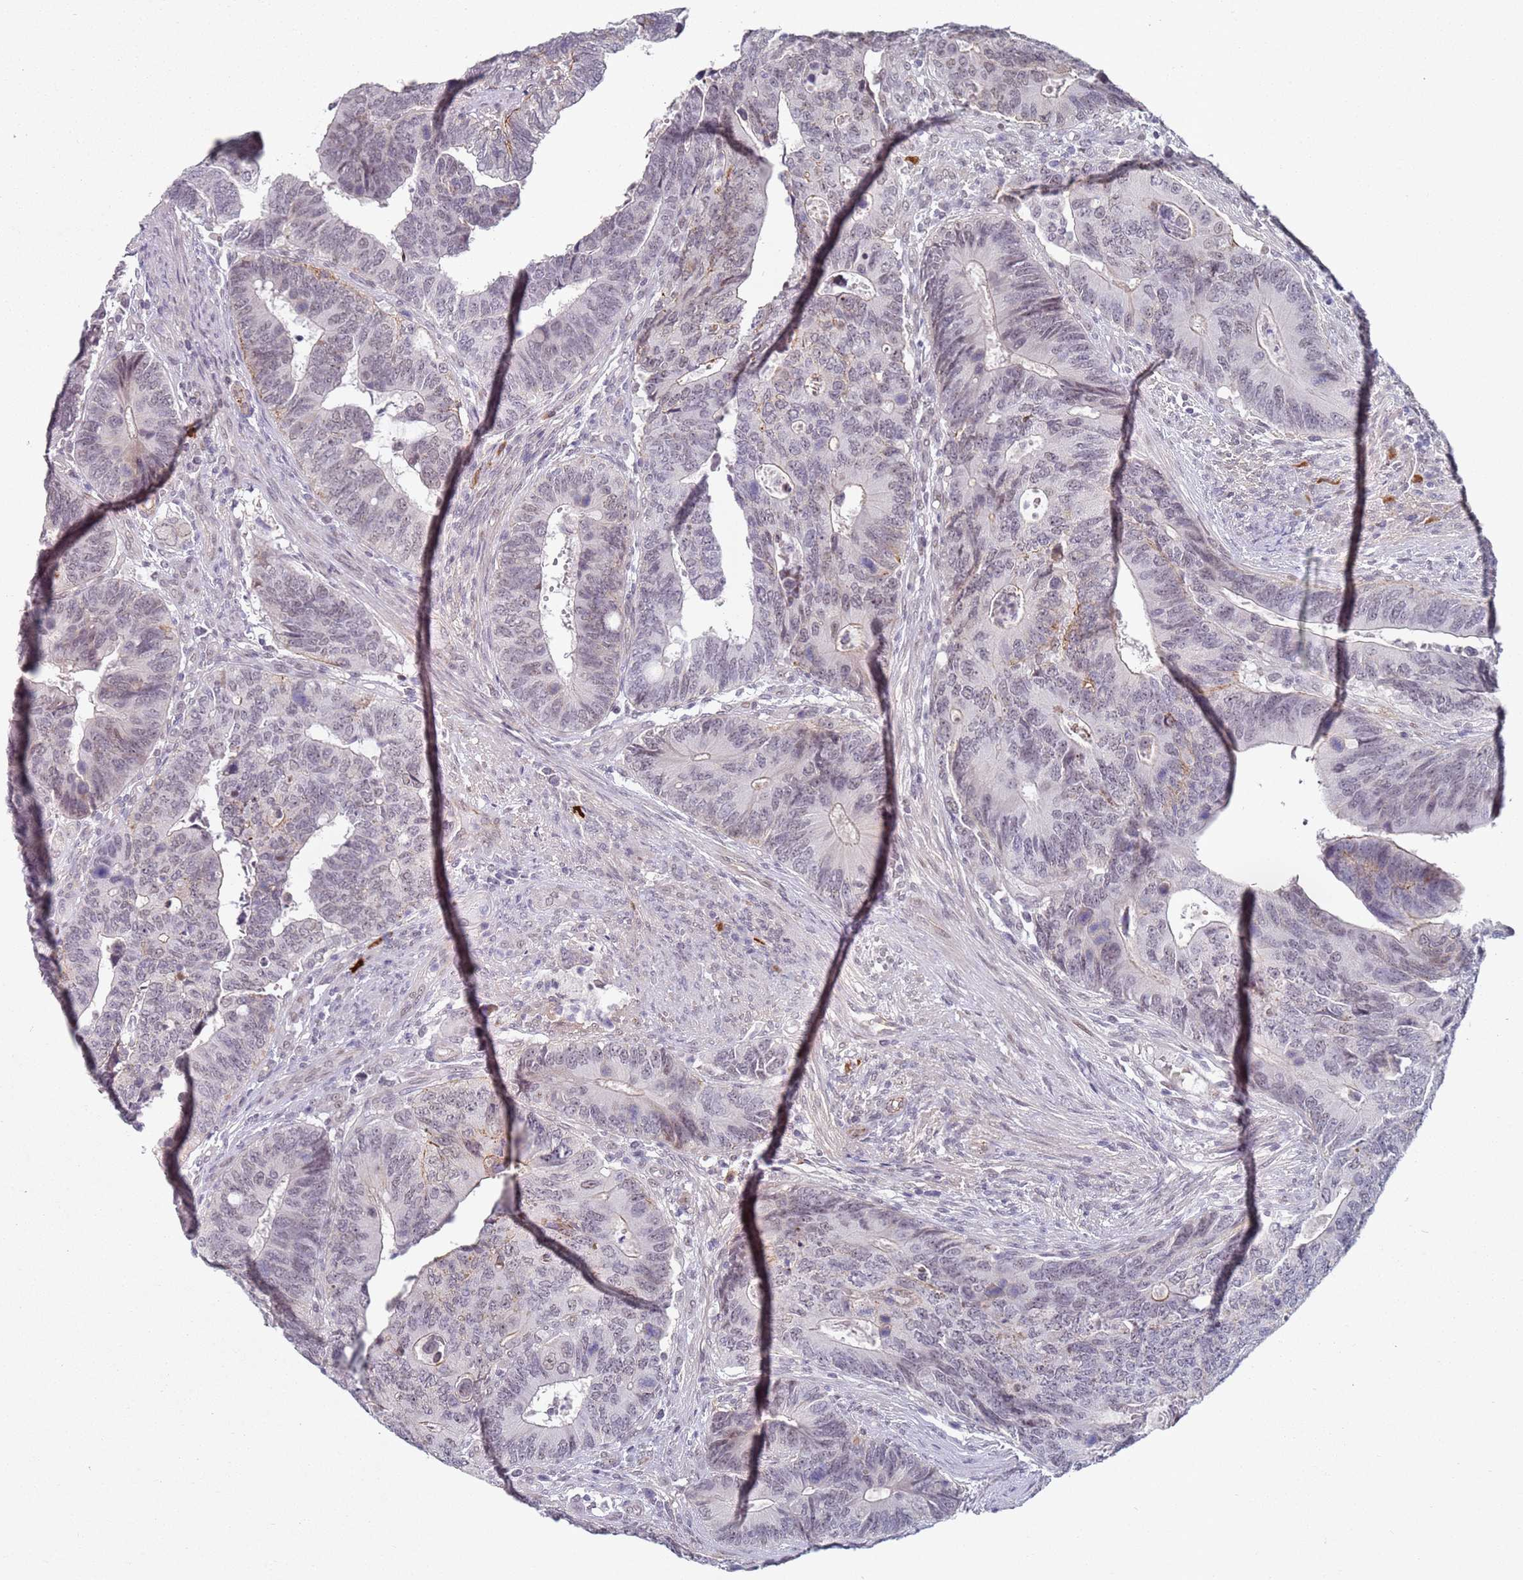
{"staining": {"intensity": "weak", "quantity": "<25%", "location": "cytoplasmic/membranous,nuclear"}, "tissue": "colorectal cancer", "cell_type": "Tumor cells", "image_type": "cancer", "snomed": [{"axis": "morphology", "description": "Adenocarcinoma, NOS"}, {"axis": "topography", "description": "Colon"}], "caption": "High magnification brightfield microscopy of colorectal cancer (adenocarcinoma) stained with DAB (3,3'-diaminobenzidine) (brown) and counterstained with hematoxylin (blue): tumor cells show no significant positivity.", "gene": "ATF6B", "patient": {"sex": "male", "age": 87}}